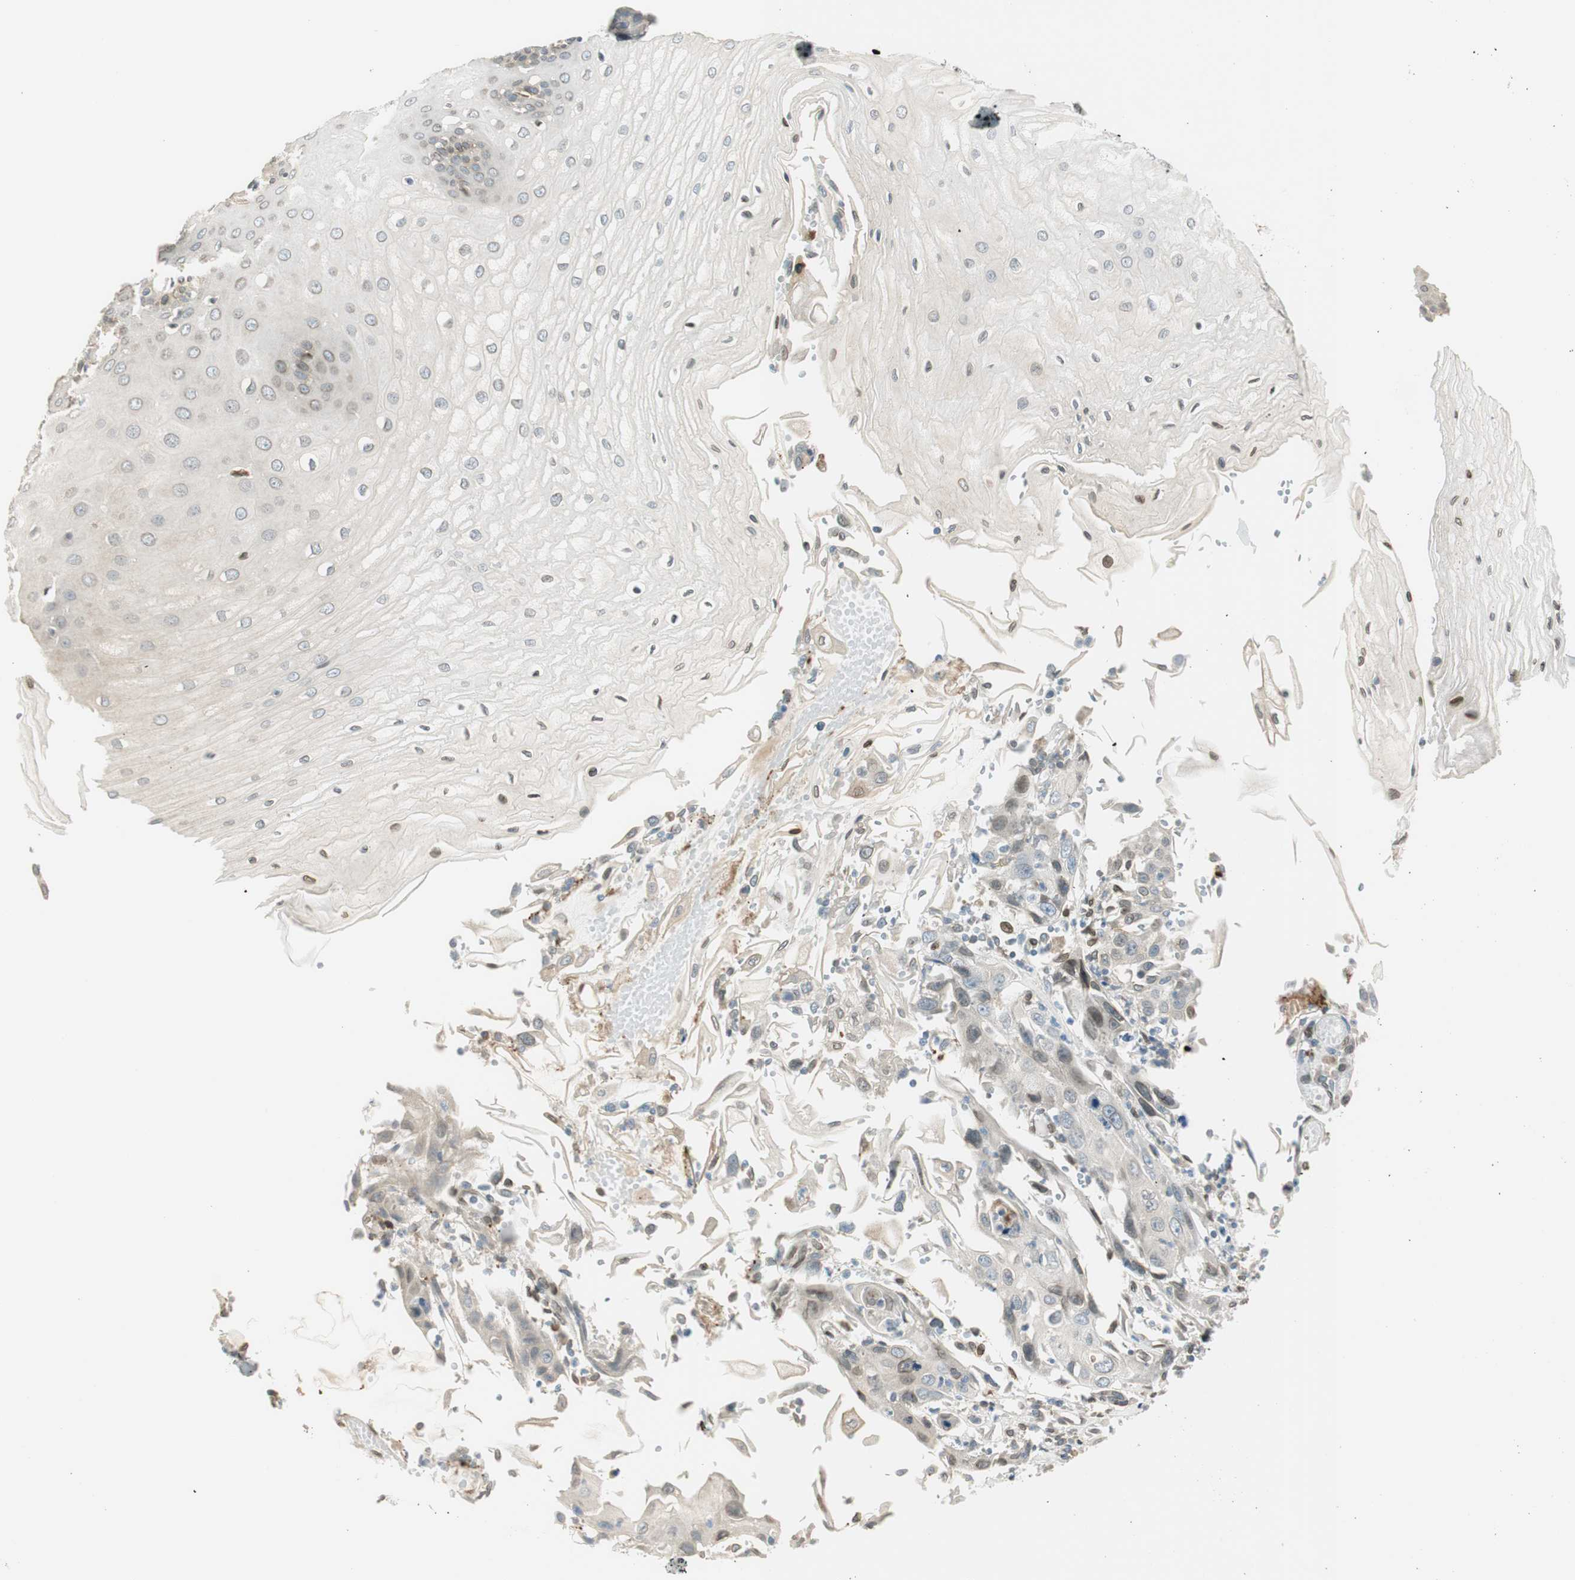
{"staining": {"intensity": "moderate", "quantity": "25%-75%", "location": "nuclear"}, "tissue": "esophagus", "cell_type": "Squamous epithelial cells", "image_type": "normal", "snomed": [{"axis": "morphology", "description": "Normal tissue, NOS"}, {"axis": "morphology", "description": "Squamous cell carcinoma, NOS"}, {"axis": "topography", "description": "Esophagus"}], "caption": "There is medium levels of moderate nuclear expression in squamous epithelial cells of benign esophagus, as demonstrated by immunohistochemical staining (brown color).", "gene": "TMEM260", "patient": {"sex": "male", "age": 65}}